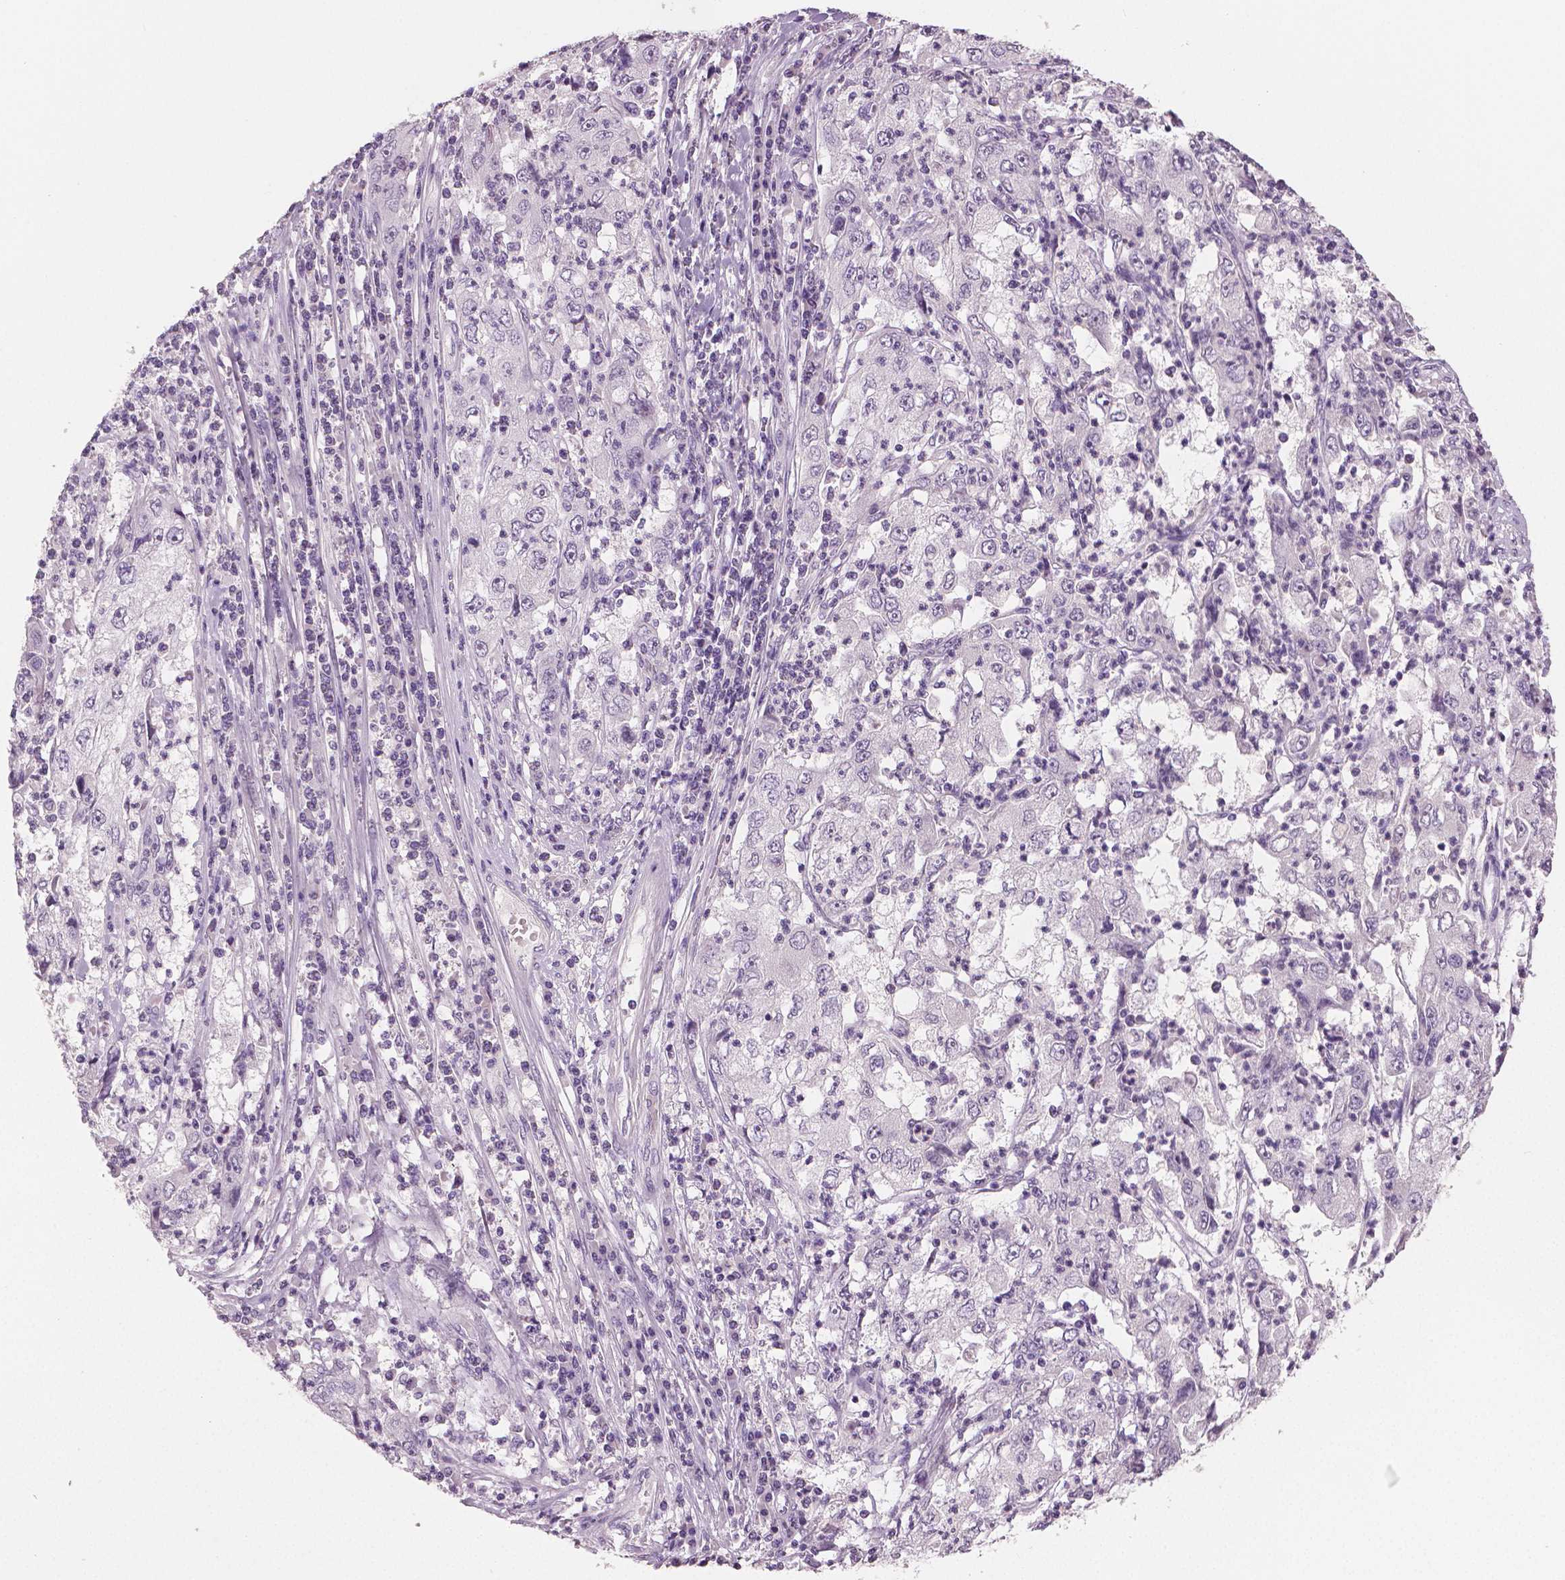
{"staining": {"intensity": "negative", "quantity": "none", "location": "none"}, "tissue": "cervical cancer", "cell_type": "Tumor cells", "image_type": "cancer", "snomed": [{"axis": "morphology", "description": "Squamous cell carcinoma, NOS"}, {"axis": "topography", "description": "Cervix"}], "caption": "Immunohistochemistry of human cervical squamous cell carcinoma shows no staining in tumor cells.", "gene": "NECAB1", "patient": {"sex": "female", "age": 36}}